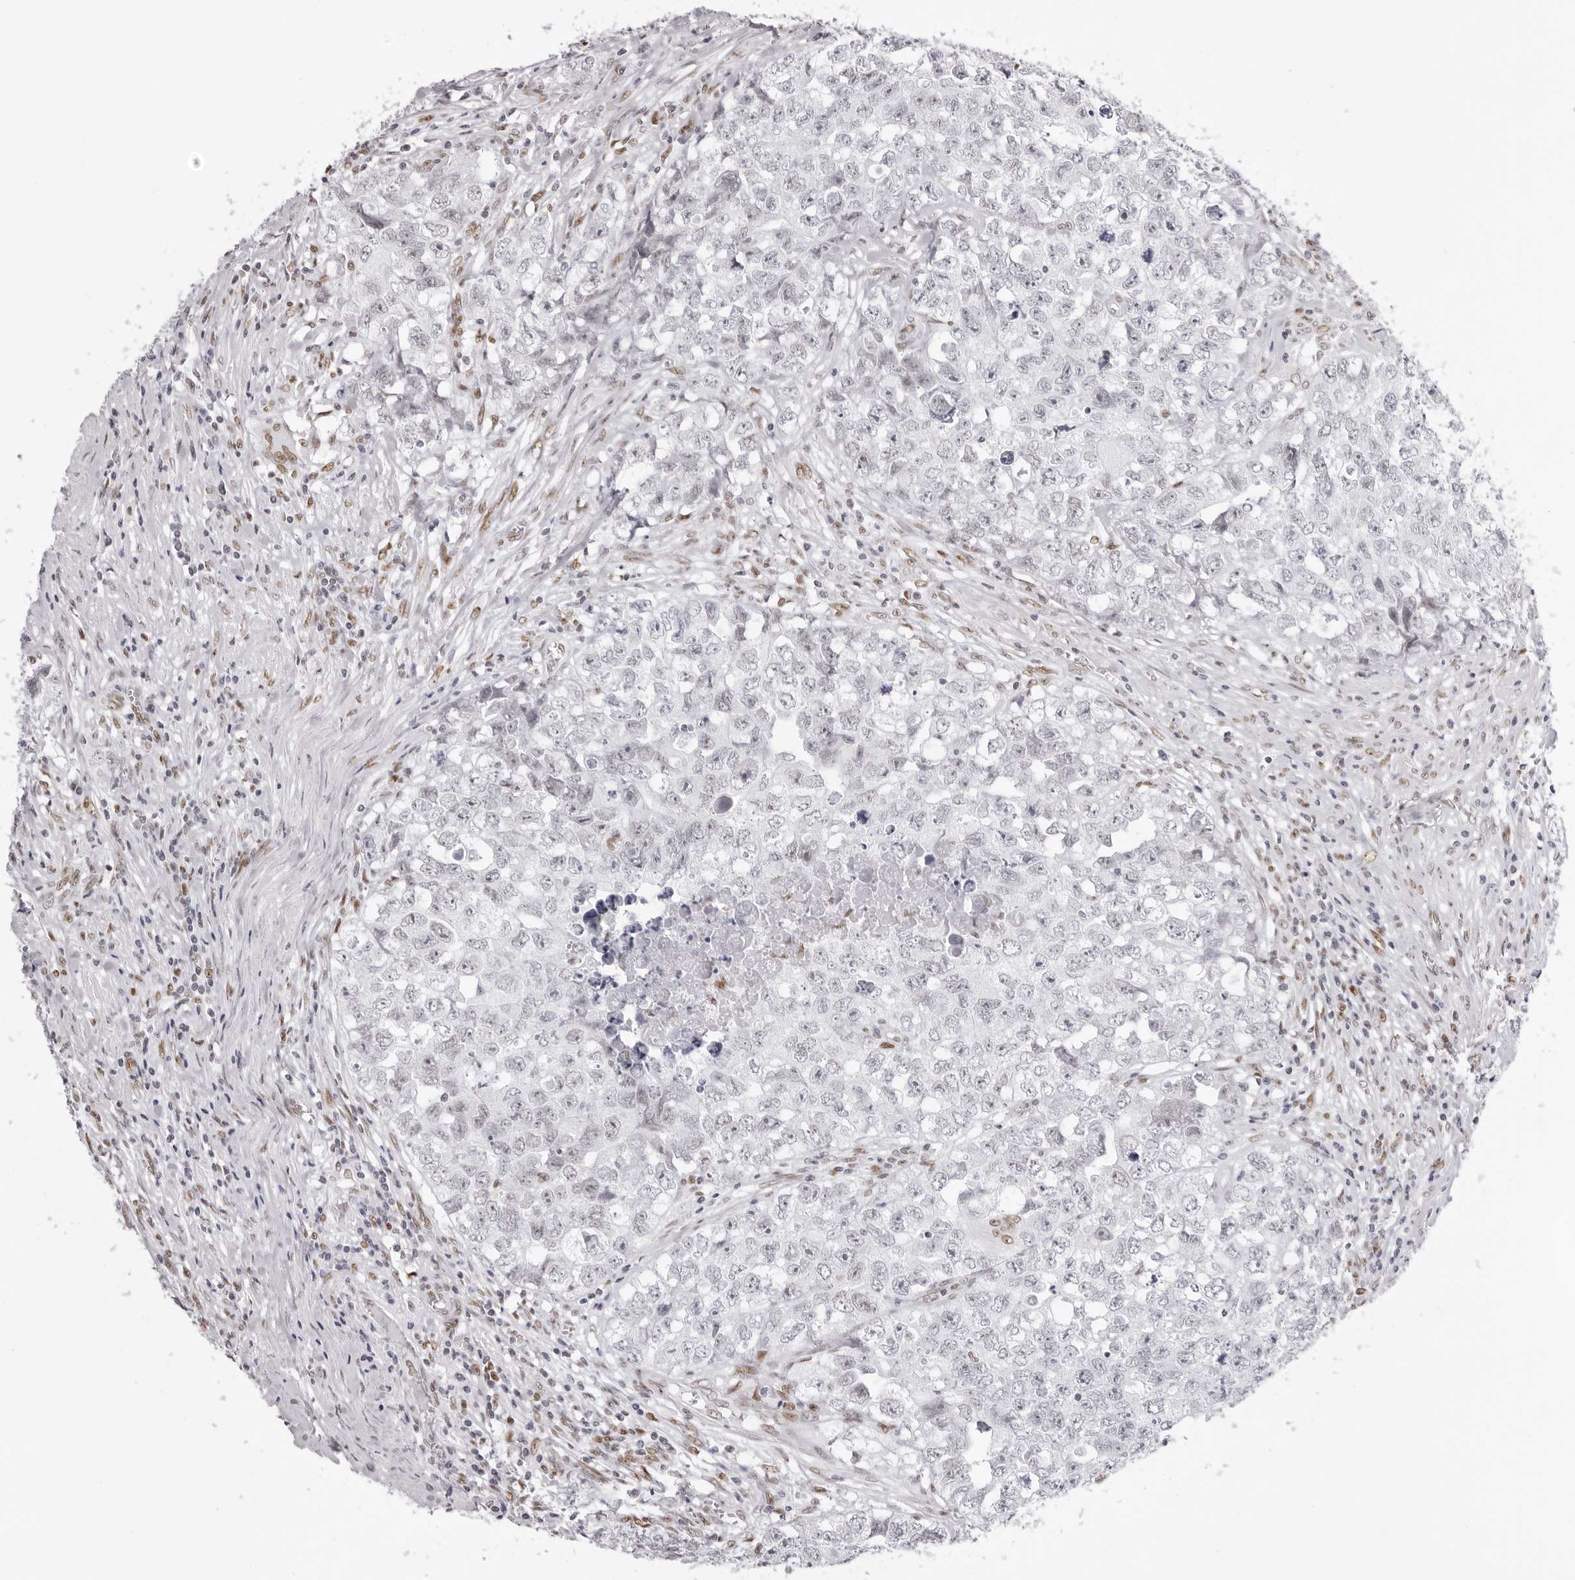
{"staining": {"intensity": "negative", "quantity": "none", "location": "none"}, "tissue": "testis cancer", "cell_type": "Tumor cells", "image_type": "cancer", "snomed": [{"axis": "morphology", "description": "Seminoma, NOS"}, {"axis": "morphology", "description": "Carcinoma, Embryonal, NOS"}, {"axis": "topography", "description": "Testis"}], "caption": "An image of human testis embryonal carcinoma is negative for staining in tumor cells.", "gene": "IRF2BP2", "patient": {"sex": "male", "age": 43}}